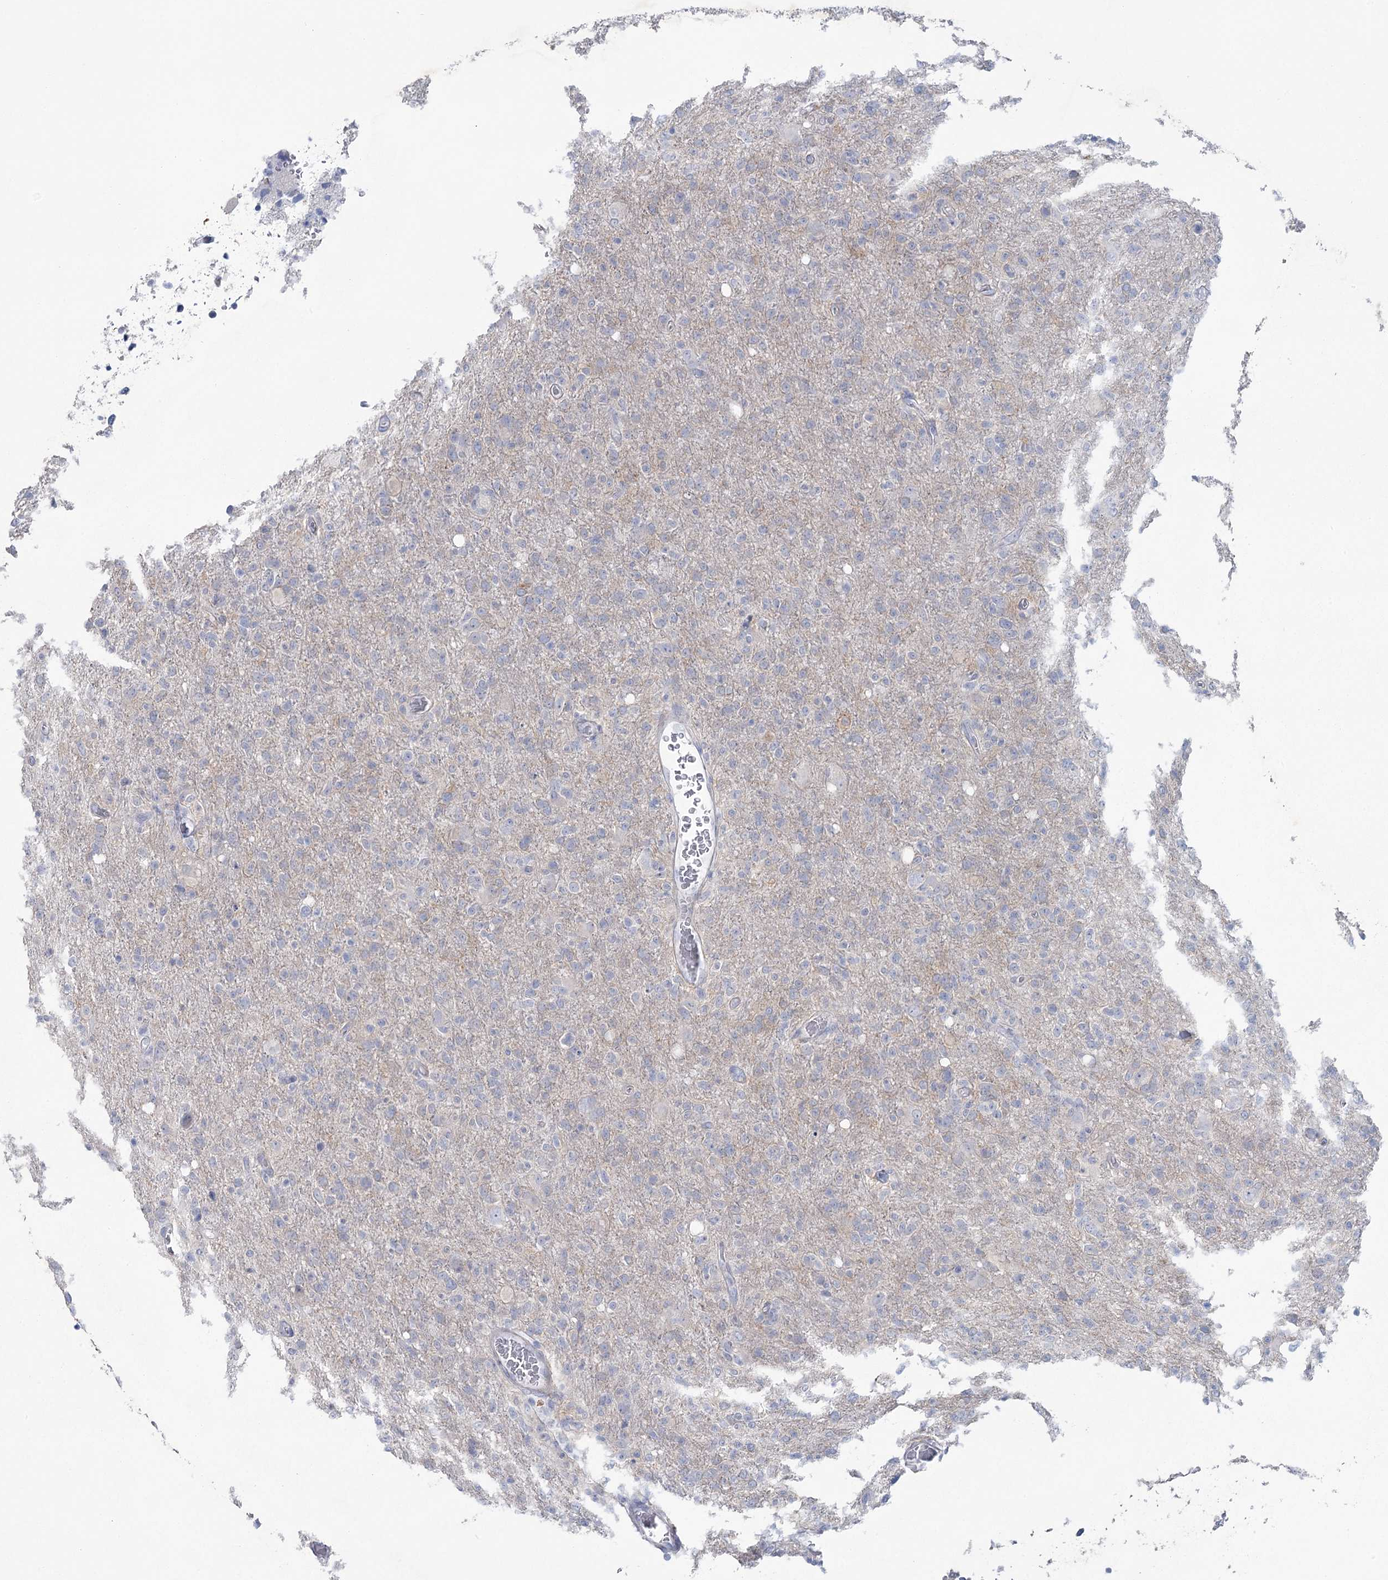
{"staining": {"intensity": "negative", "quantity": "none", "location": "none"}, "tissue": "glioma", "cell_type": "Tumor cells", "image_type": "cancer", "snomed": [{"axis": "morphology", "description": "Glioma, malignant, High grade"}, {"axis": "topography", "description": "Brain"}], "caption": "Immunohistochemical staining of glioma shows no significant positivity in tumor cells.", "gene": "CCDC88A", "patient": {"sex": "female", "age": 57}}